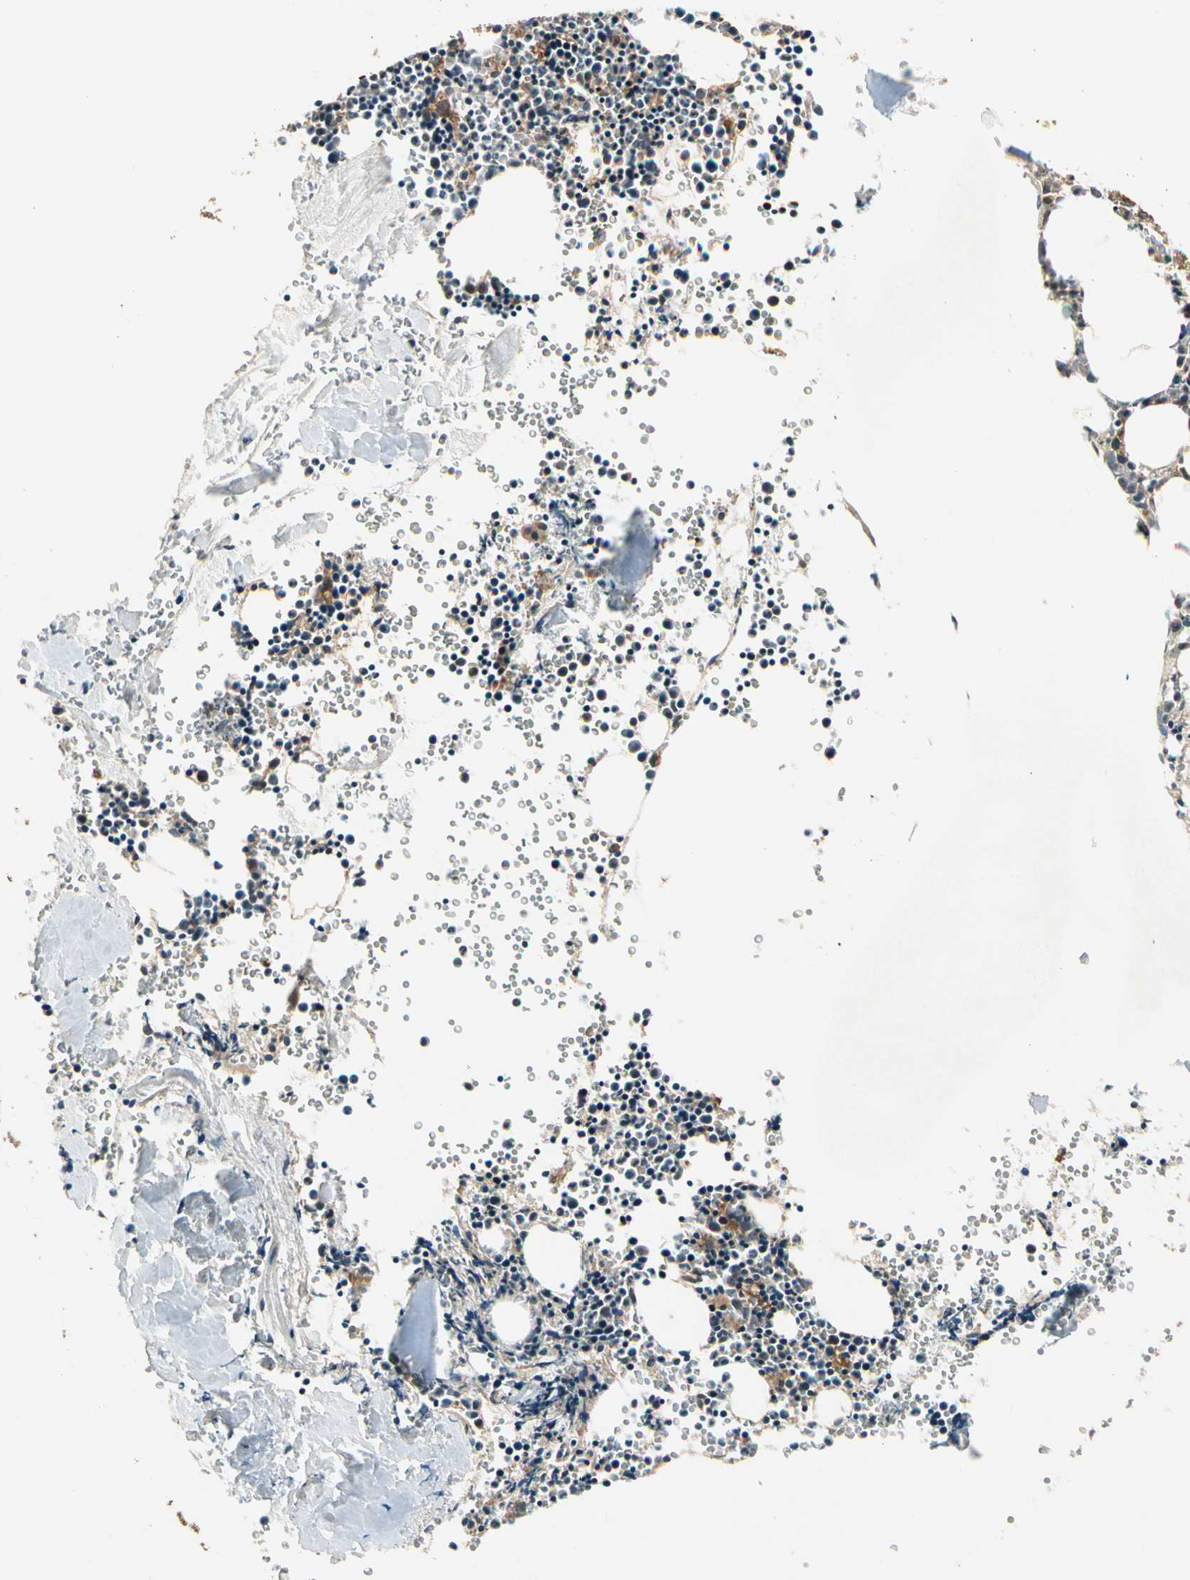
{"staining": {"intensity": "moderate", "quantity": "<25%", "location": "cytoplasmic/membranous"}, "tissue": "bone marrow", "cell_type": "Hematopoietic cells", "image_type": "normal", "snomed": [{"axis": "morphology", "description": "Normal tissue, NOS"}, {"axis": "morphology", "description": "Inflammation, NOS"}, {"axis": "topography", "description": "Bone marrow"}], "caption": "Bone marrow stained for a protein (brown) exhibits moderate cytoplasmic/membranous positive staining in about <25% of hematopoietic cells.", "gene": "GLUL", "patient": {"sex": "female", "age": 17}}